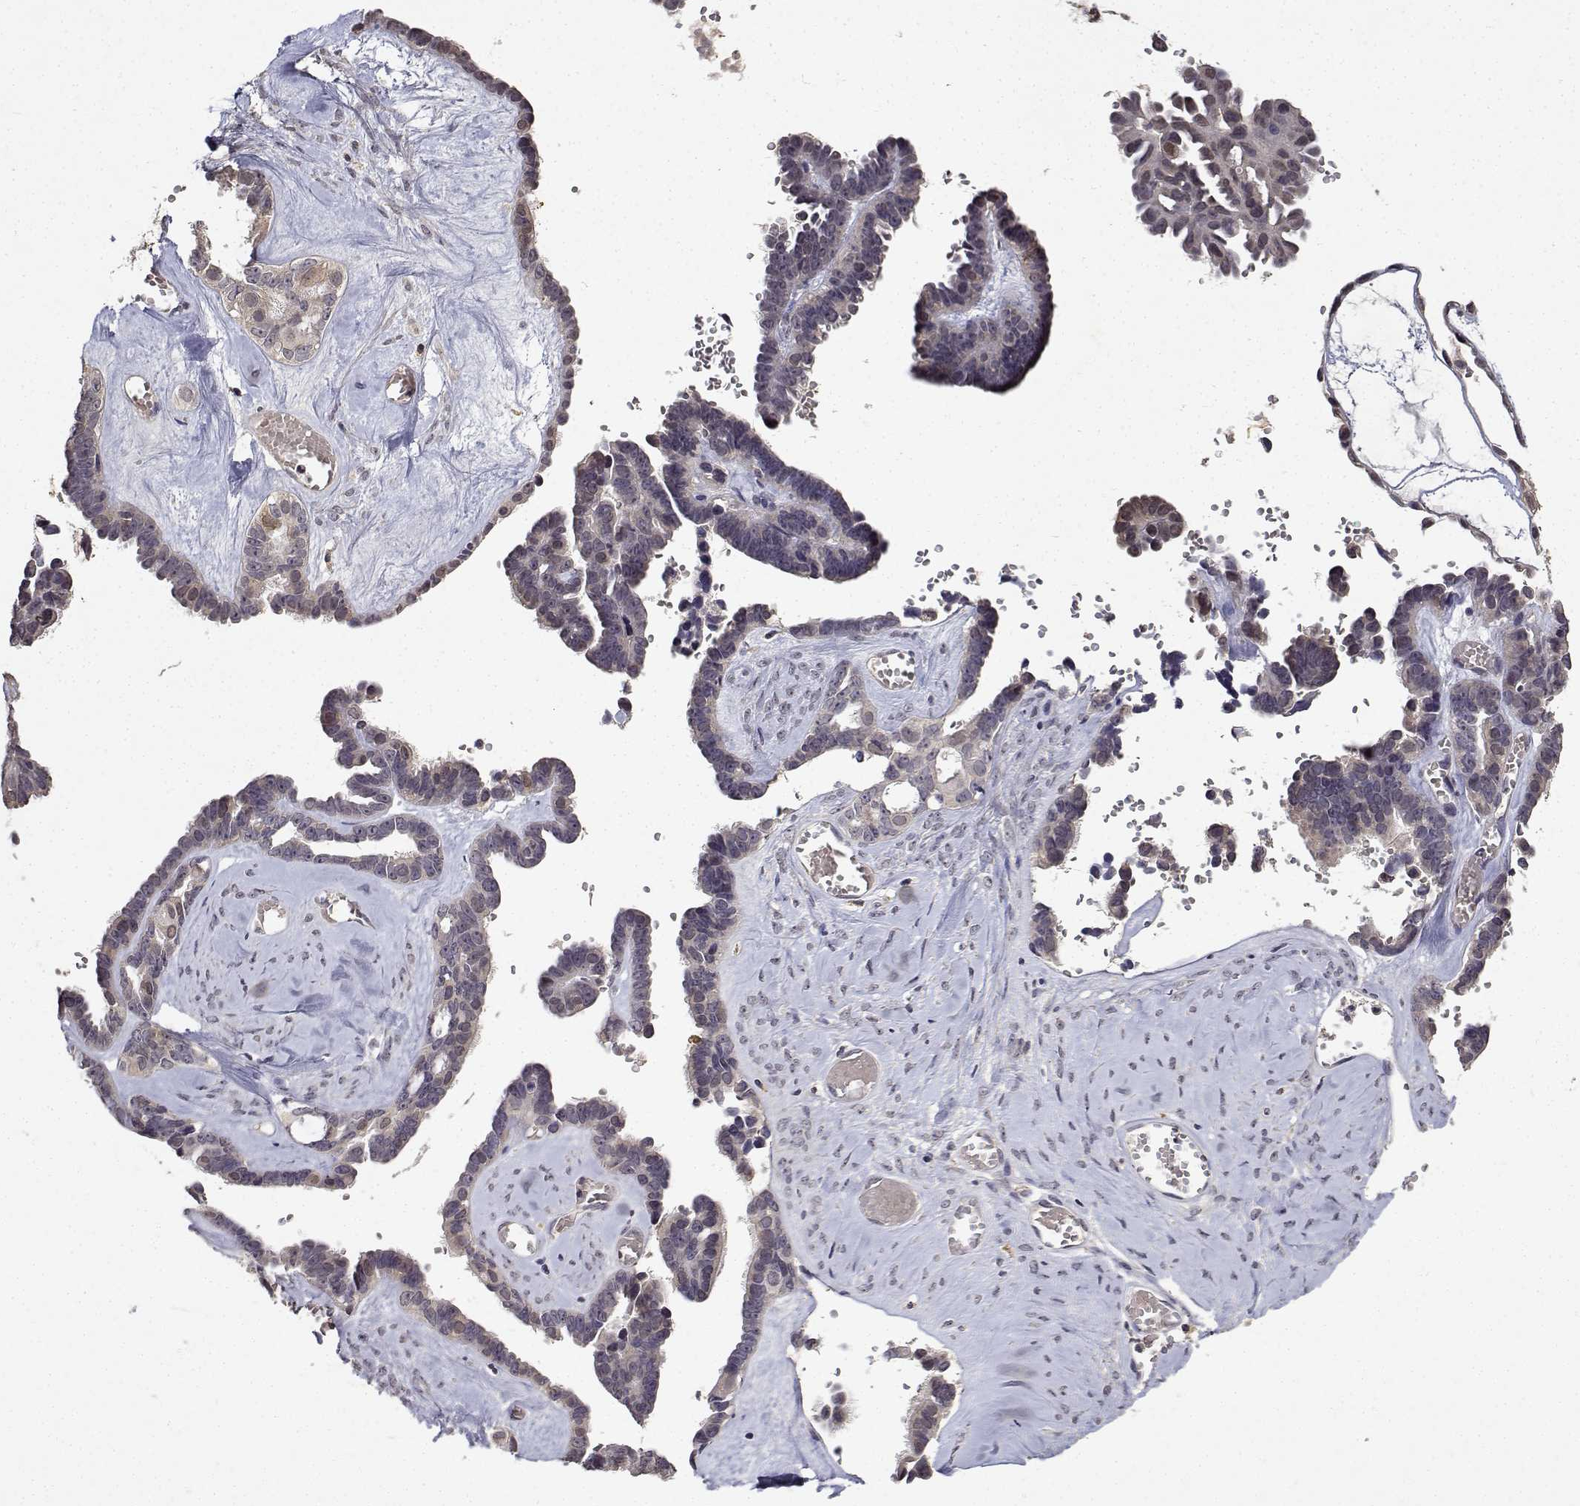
{"staining": {"intensity": "negative", "quantity": "none", "location": "none"}, "tissue": "ovarian cancer", "cell_type": "Tumor cells", "image_type": "cancer", "snomed": [{"axis": "morphology", "description": "Cystadenocarcinoma, serous, NOS"}, {"axis": "topography", "description": "Ovary"}], "caption": "The photomicrograph displays no staining of tumor cells in ovarian serous cystadenocarcinoma.", "gene": "BDNF", "patient": {"sex": "female", "age": 69}}